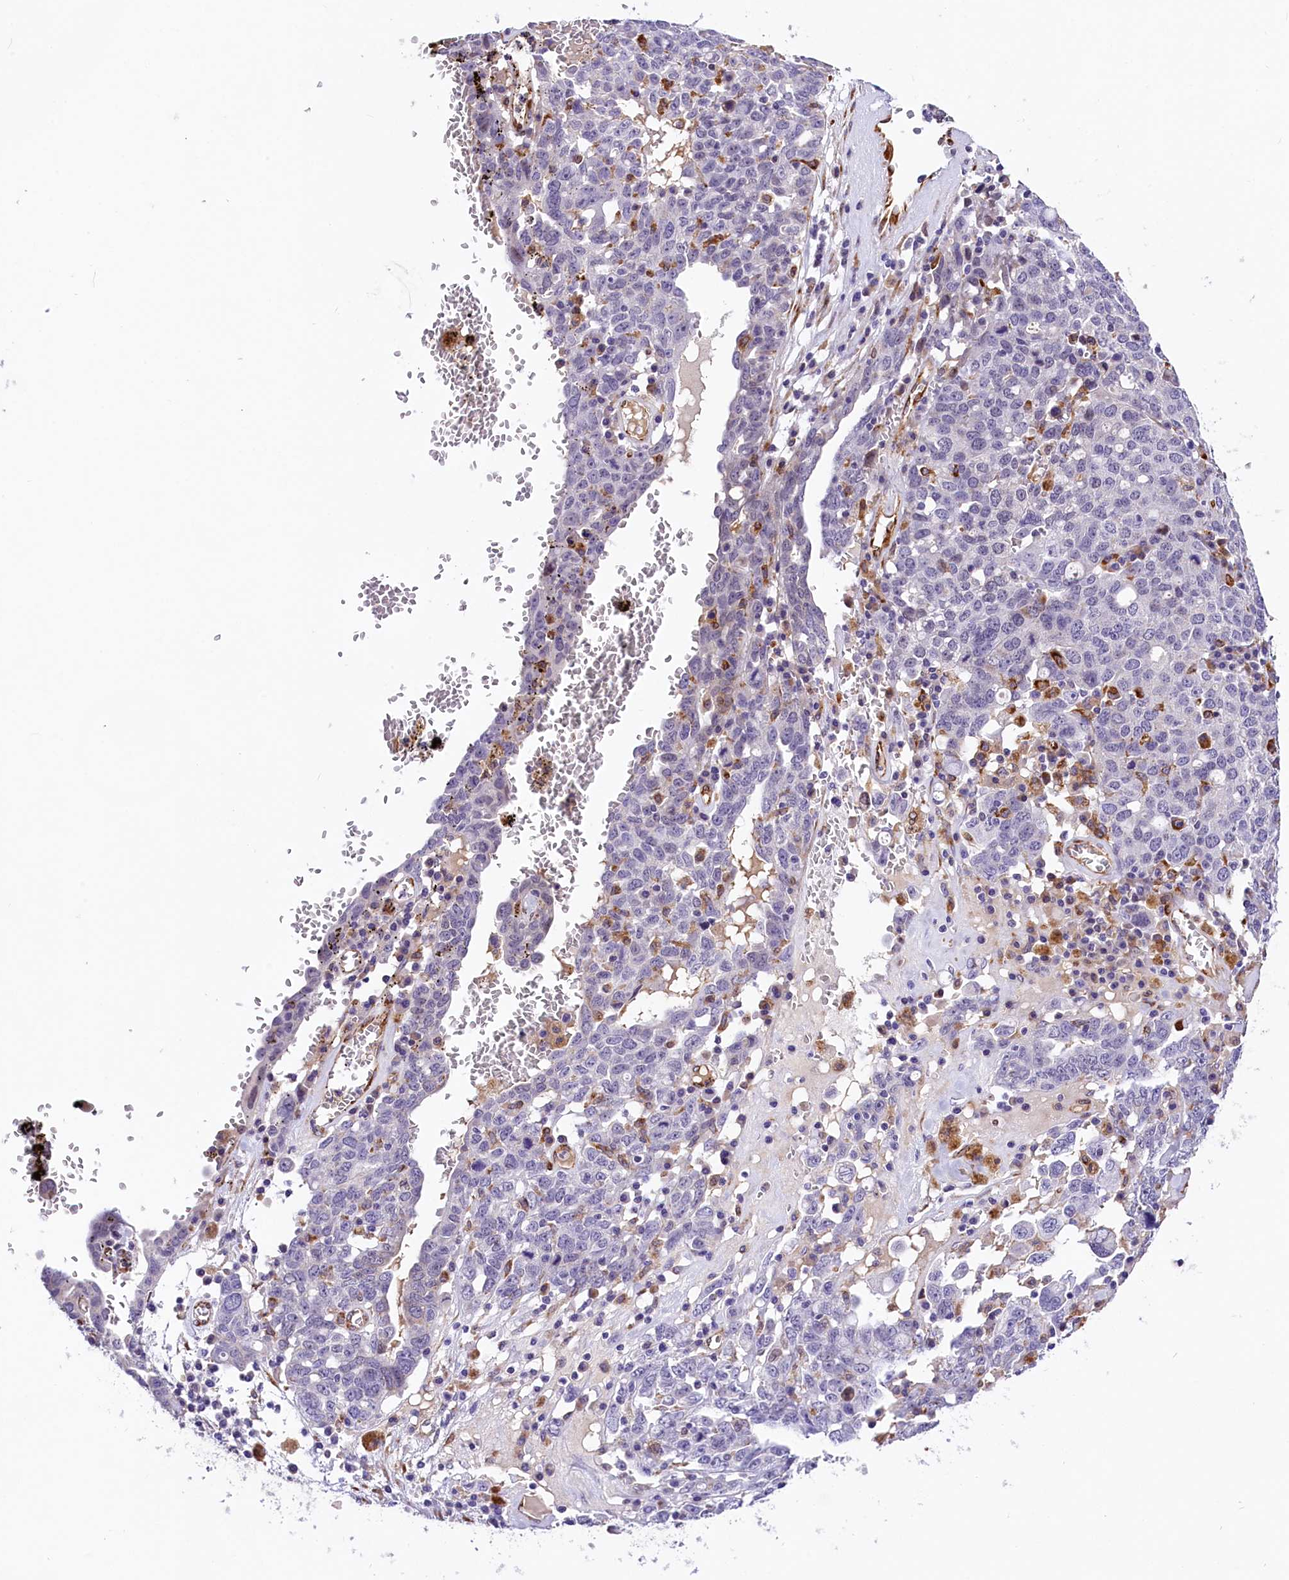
{"staining": {"intensity": "negative", "quantity": "none", "location": "none"}, "tissue": "ovarian cancer", "cell_type": "Tumor cells", "image_type": "cancer", "snomed": [{"axis": "morphology", "description": "Carcinoma, endometroid"}, {"axis": "topography", "description": "Ovary"}], "caption": "IHC histopathology image of human ovarian cancer (endometroid carcinoma) stained for a protein (brown), which exhibits no expression in tumor cells. The staining was performed using DAB to visualize the protein expression in brown, while the nuclei were stained in blue with hematoxylin (Magnification: 20x).", "gene": "ITGA1", "patient": {"sex": "female", "age": 62}}